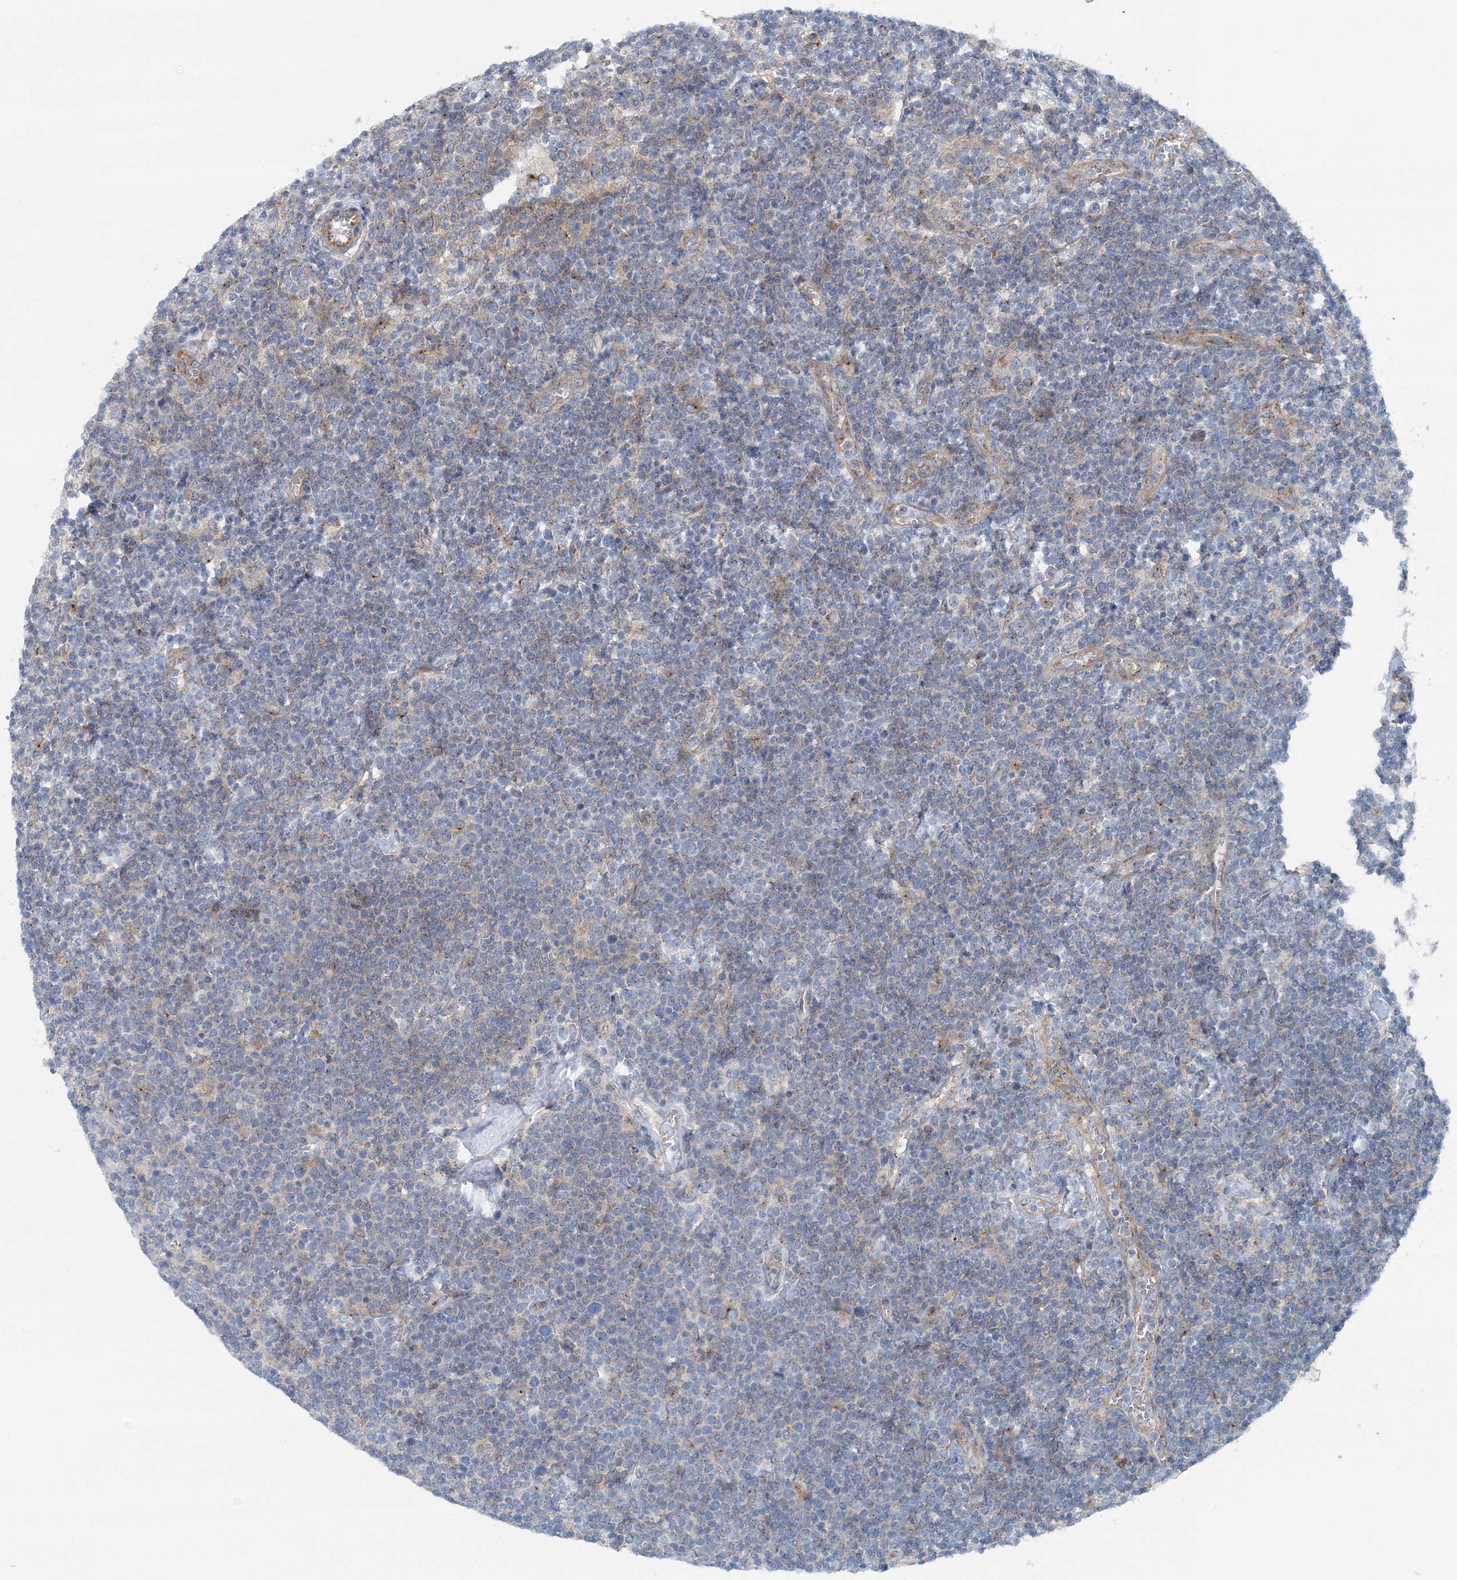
{"staining": {"intensity": "negative", "quantity": "none", "location": "none"}, "tissue": "lymphoma", "cell_type": "Tumor cells", "image_type": "cancer", "snomed": [{"axis": "morphology", "description": "Malignant lymphoma, non-Hodgkin's type, High grade"}, {"axis": "topography", "description": "Lymph node"}], "caption": "This histopathology image is of lymphoma stained with immunohistochemistry (IHC) to label a protein in brown with the nuclei are counter-stained blue. There is no staining in tumor cells.", "gene": "MPHOSPH9", "patient": {"sex": "male", "age": 61}}